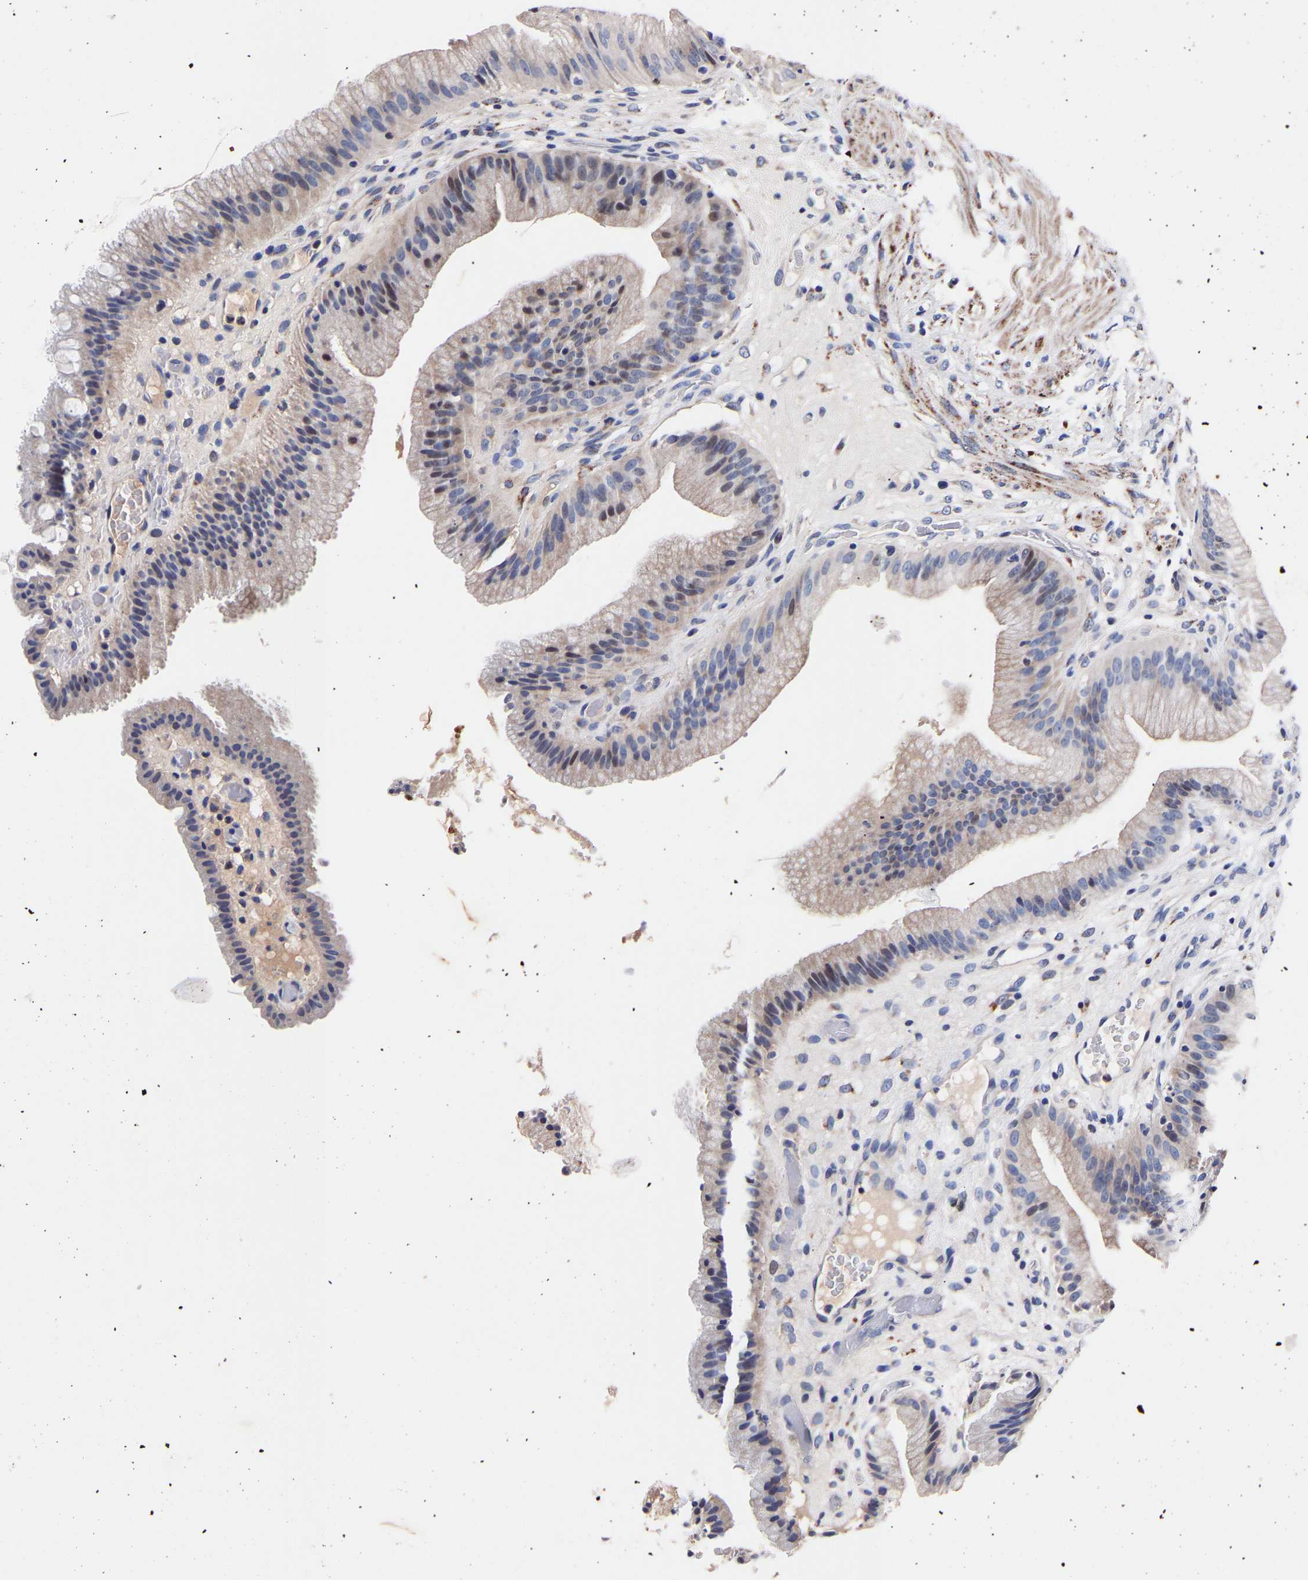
{"staining": {"intensity": "moderate", "quantity": "<25%", "location": "cytoplasmic/membranous,nuclear"}, "tissue": "gallbladder", "cell_type": "Glandular cells", "image_type": "normal", "snomed": [{"axis": "morphology", "description": "Normal tissue, NOS"}, {"axis": "topography", "description": "Gallbladder"}], "caption": "Moderate cytoplasmic/membranous,nuclear protein positivity is appreciated in approximately <25% of glandular cells in gallbladder.", "gene": "SEM1", "patient": {"sex": "male", "age": 49}}